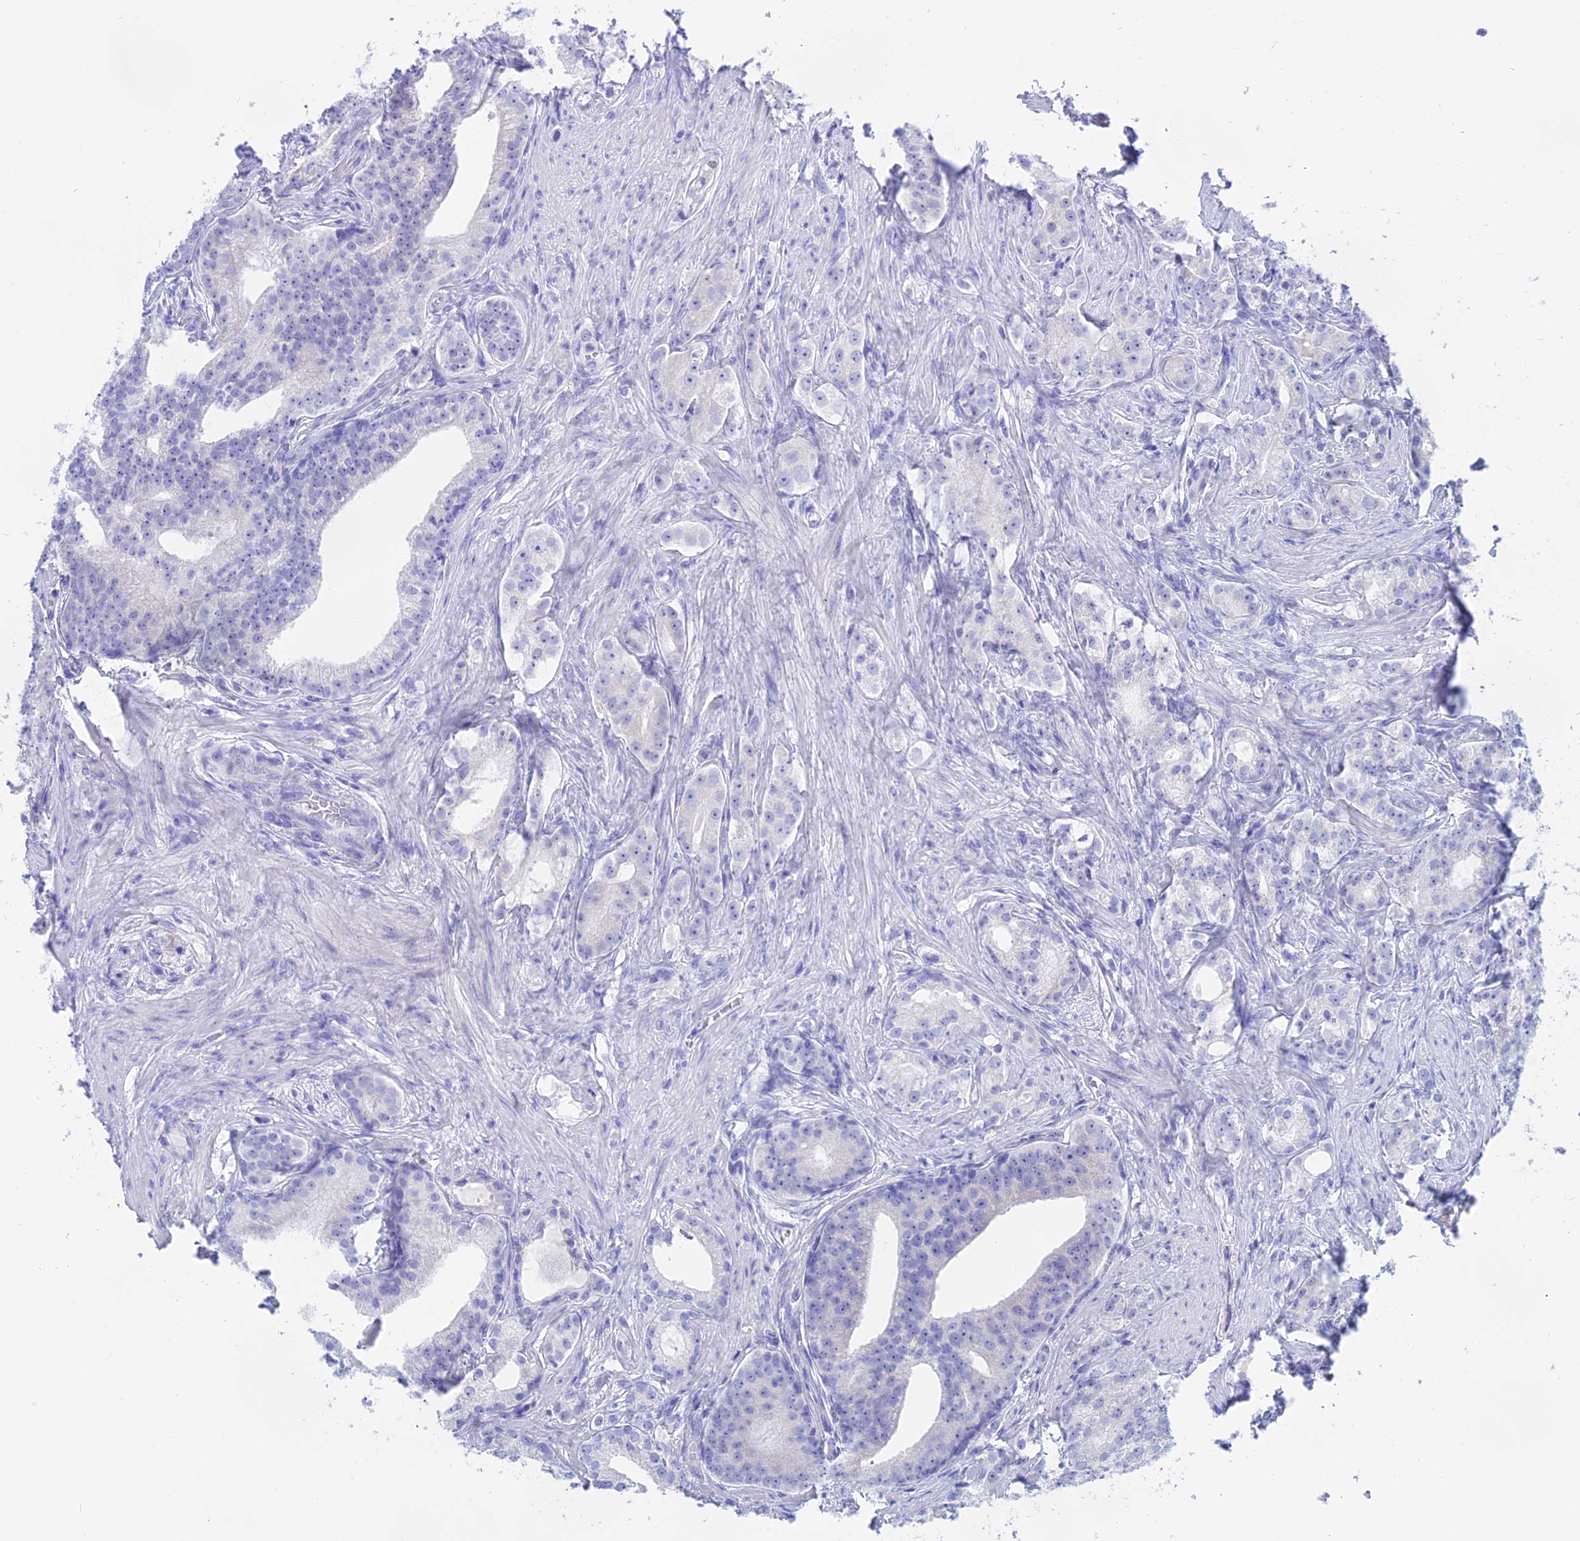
{"staining": {"intensity": "negative", "quantity": "none", "location": "none"}, "tissue": "prostate cancer", "cell_type": "Tumor cells", "image_type": "cancer", "snomed": [{"axis": "morphology", "description": "Adenocarcinoma, Low grade"}, {"axis": "topography", "description": "Prostate"}], "caption": "A photomicrograph of human prostate low-grade adenocarcinoma is negative for staining in tumor cells.", "gene": "ISCA1", "patient": {"sex": "male", "age": 71}}